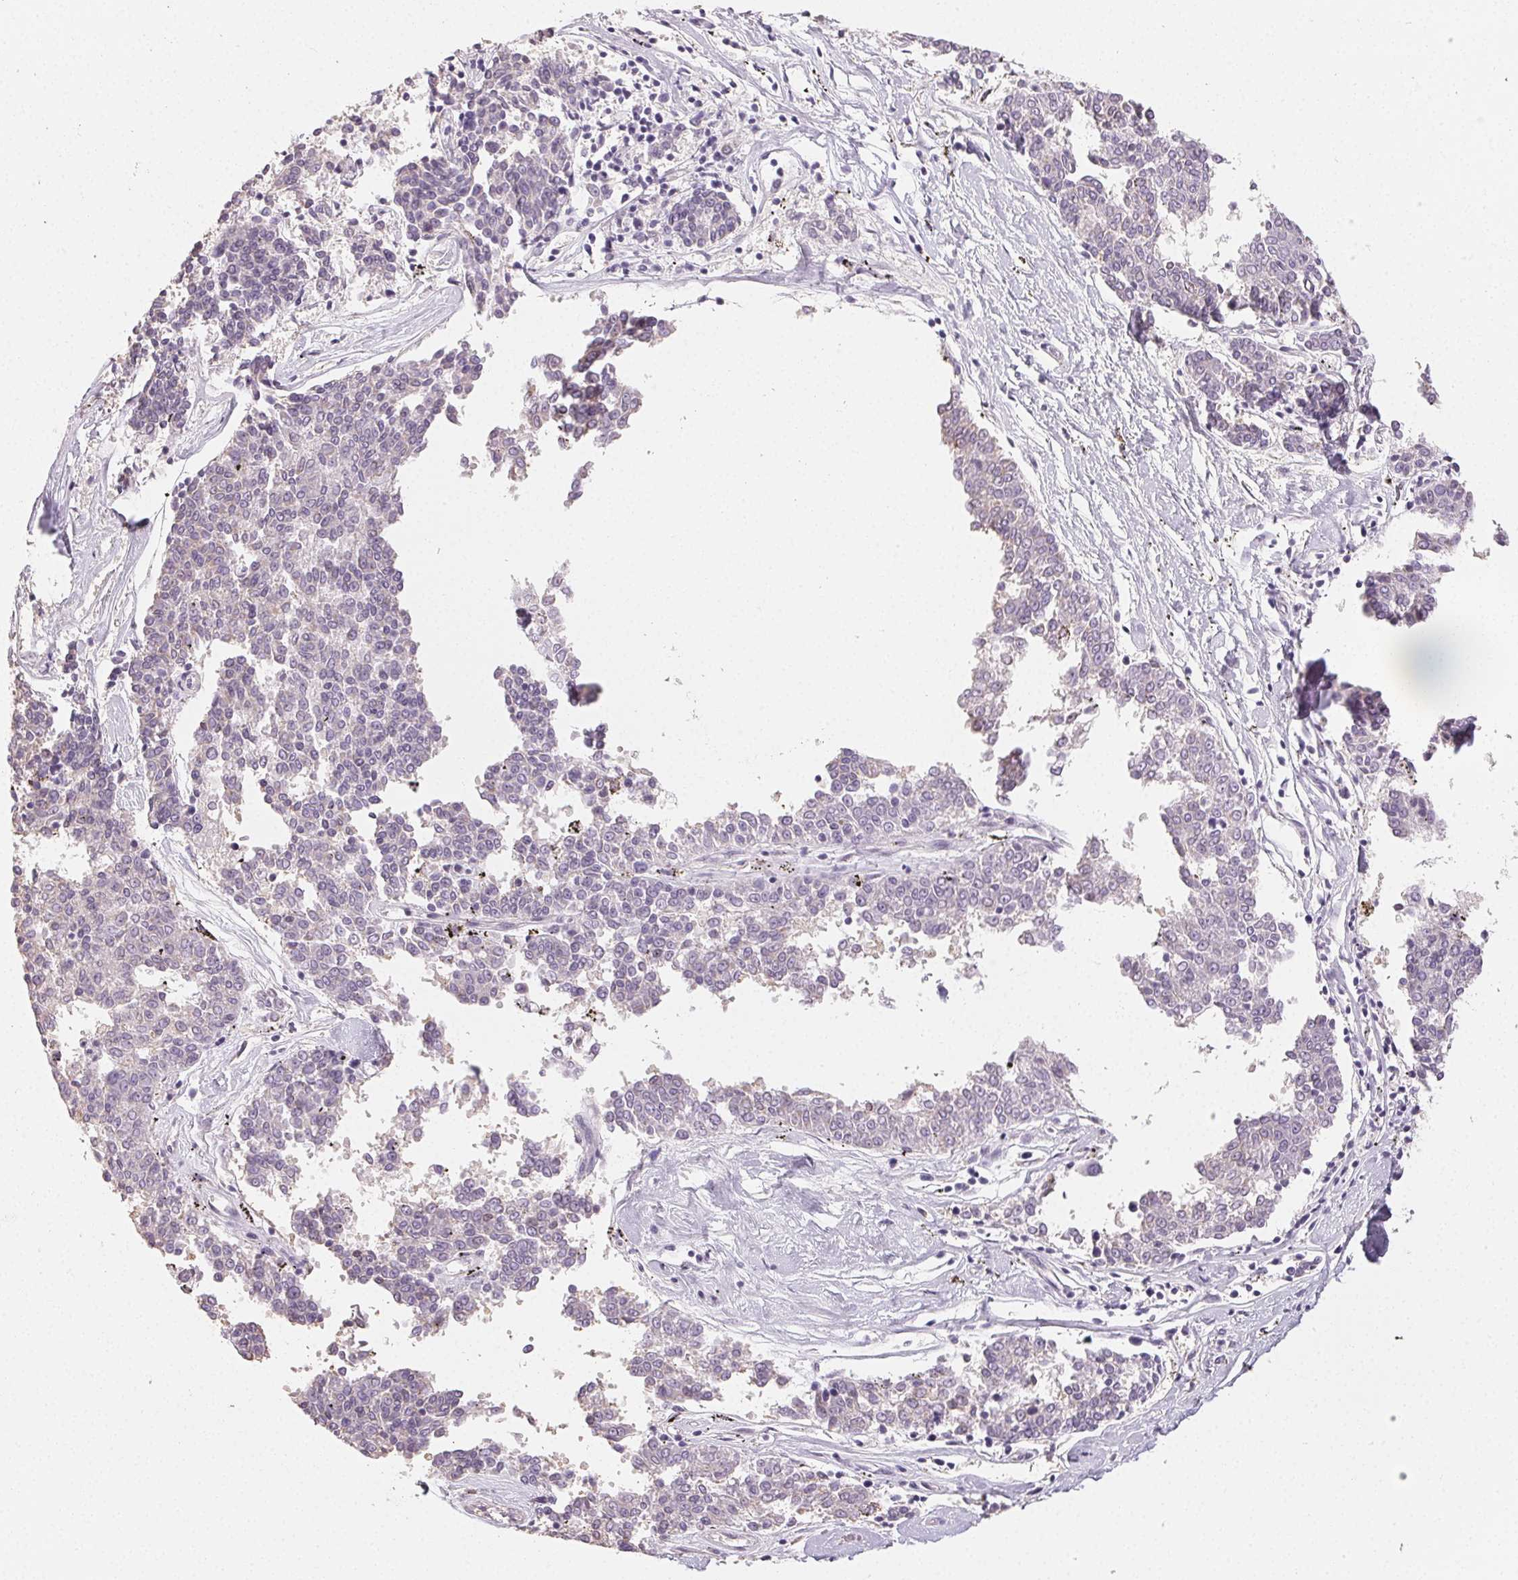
{"staining": {"intensity": "negative", "quantity": "none", "location": "none"}, "tissue": "melanoma", "cell_type": "Tumor cells", "image_type": "cancer", "snomed": [{"axis": "morphology", "description": "Malignant melanoma, NOS"}, {"axis": "topography", "description": "Skin"}], "caption": "Immunohistochemical staining of human malignant melanoma displays no significant staining in tumor cells.", "gene": "TMEM174", "patient": {"sex": "female", "age": 72}}